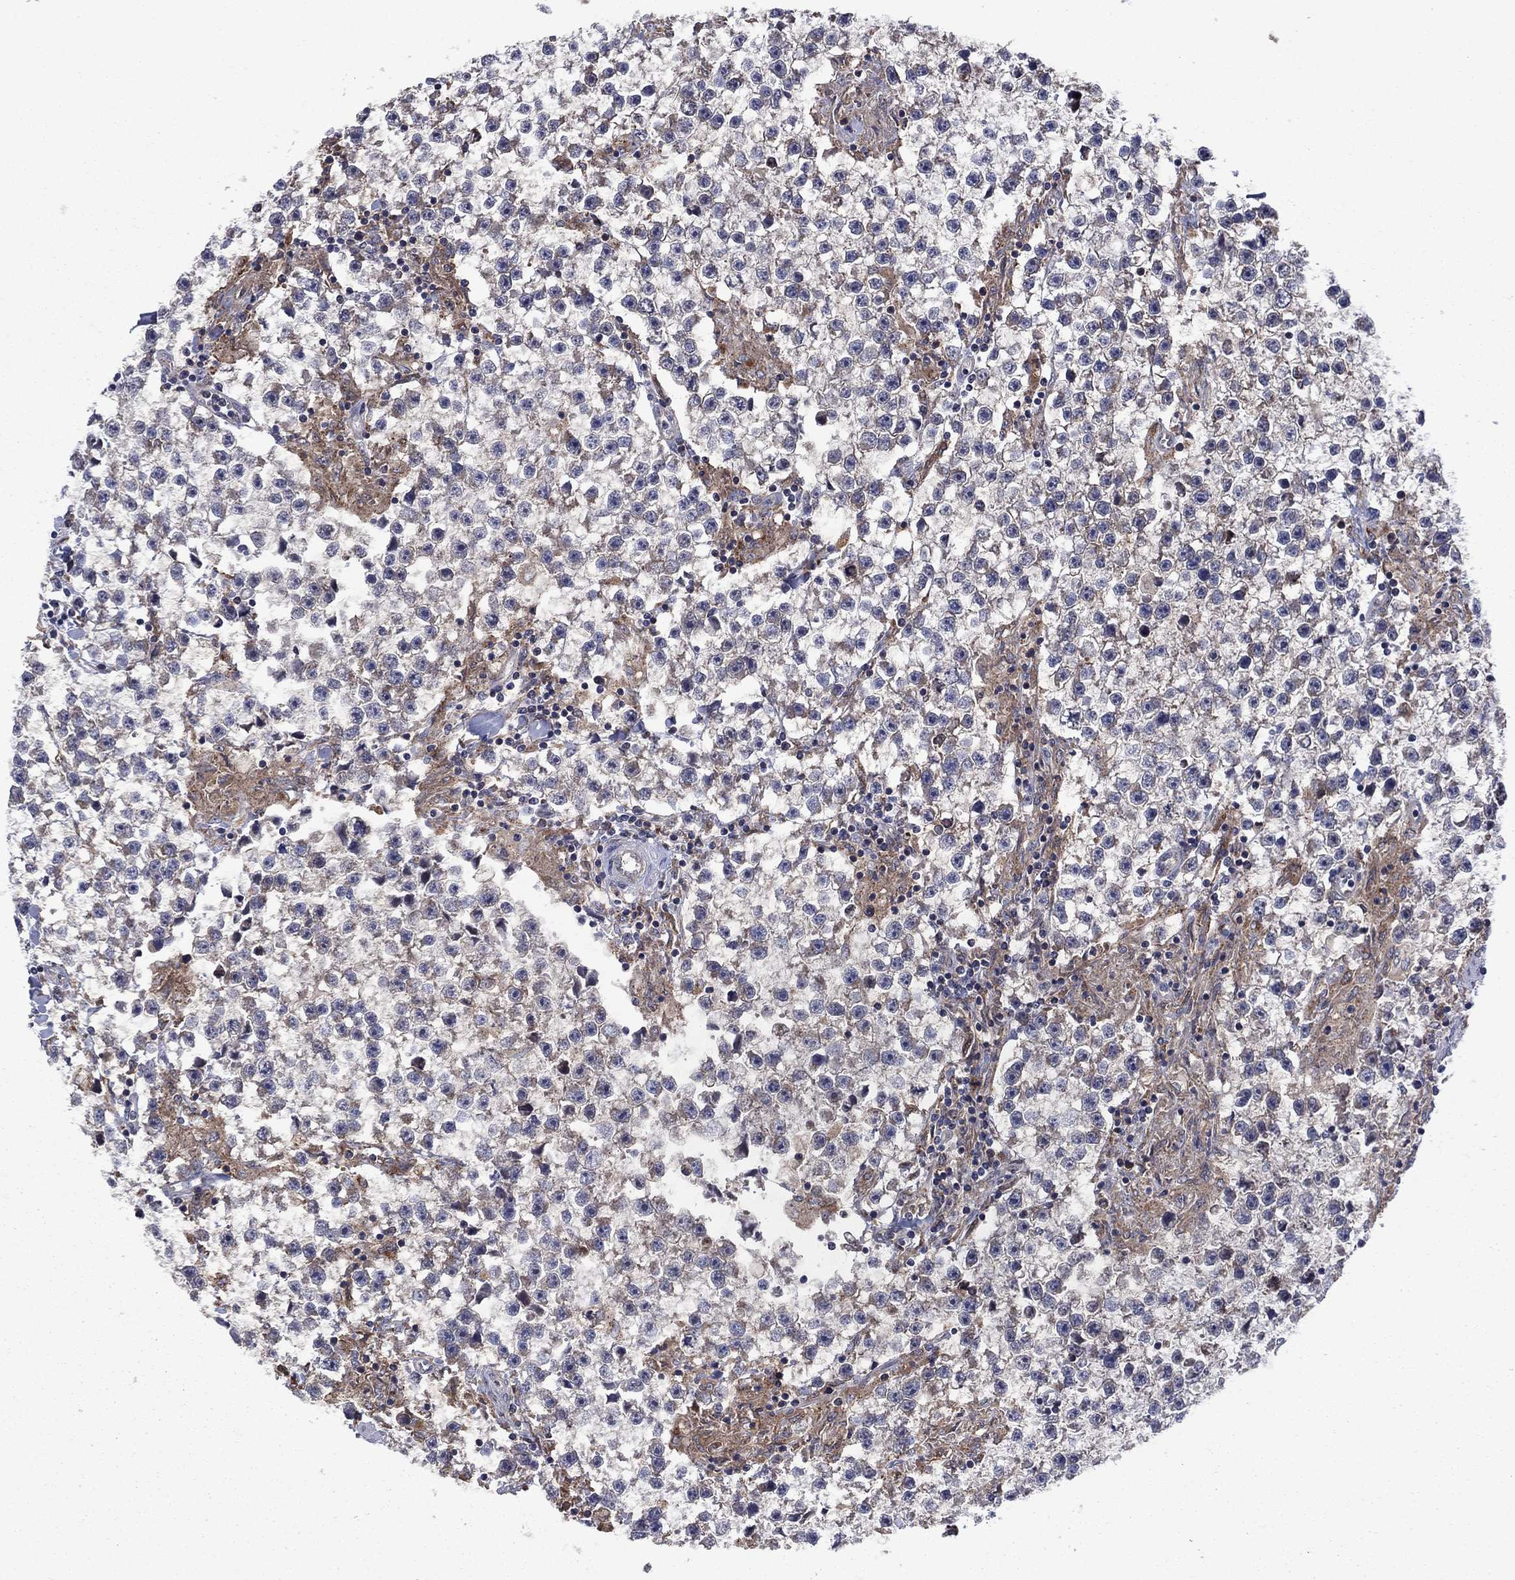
{"staining": {"intensity": "weak", "quantity": "25%-75%", "location": "cytoplasmic/membranous"}, "tissue": "testis cancer", "cell_type": "Tumor cells", "image_type": "cancer", "snomed": [{"axis": "morphology", "description": "Seminoma, NOS"}, {"axis": "topography", "description": "Testis"}], "caption": "This is an image of IHC staining of testis seminoma, which shows weak staining in the cytoplasmic/membranous of tumor cells.", "gene": "MEA1", "patient": {"sex": "male", "age": 59}}